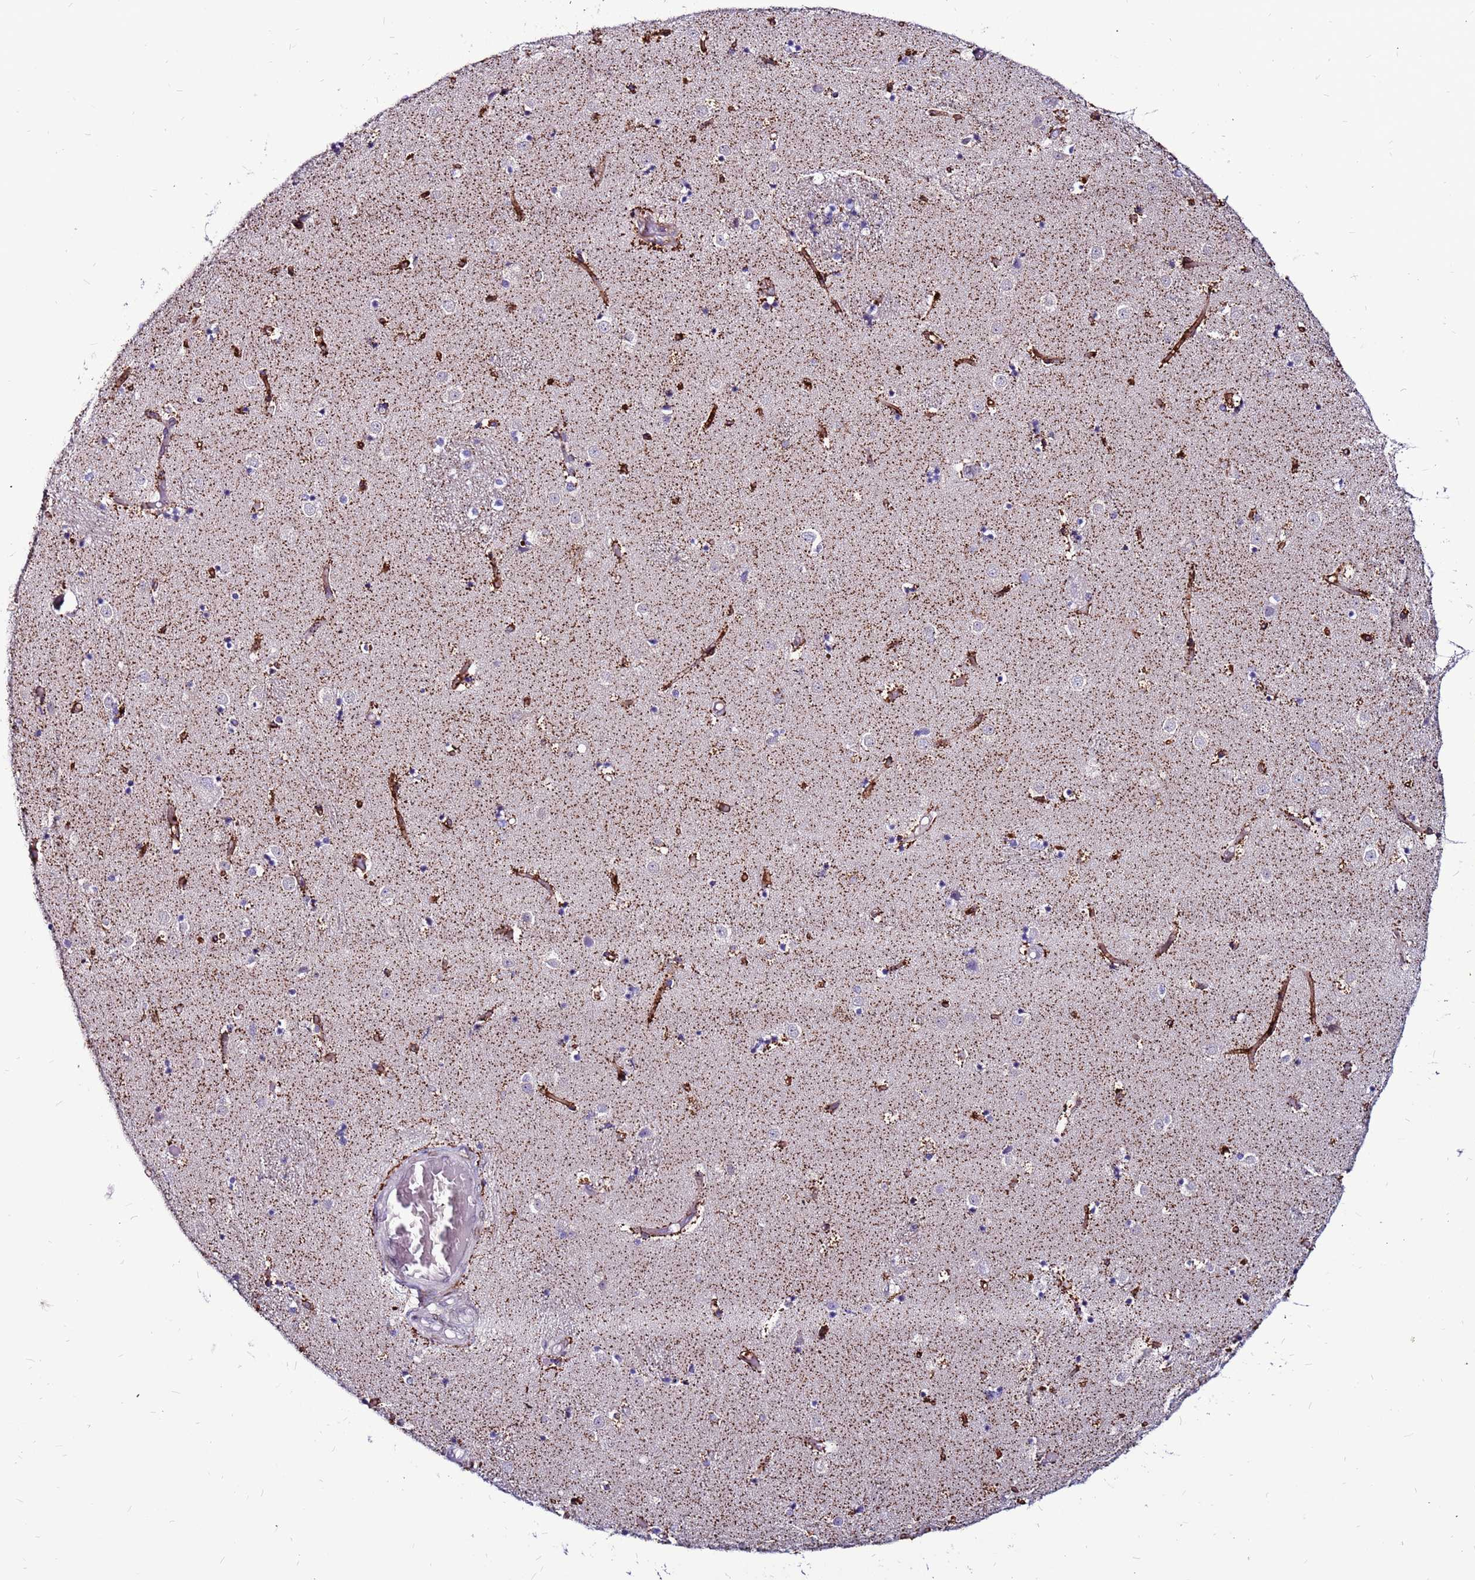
{"staining": {"intensity": "weak", "quantity": "<25%", "location": "cytoplasmic/membranous"}, "tissue": "caudate", "cell_type": "Glial cells", "image_type": "normal", "snomed": [{"axis": "morphology", "description": "Normal tissue, NOS"}, {"axis": "topography", "description": "Lateral ventricle wall"}], "caption": "Immunohistochemical staining of benign human caudate reveals no significant expression in glial cells. The staining is performed using DAB brown chromogen with nuclei counter-stained in using hematoxylin.", "gene": "CCDC71", "patient": {"sex": "female", "age": 52}}